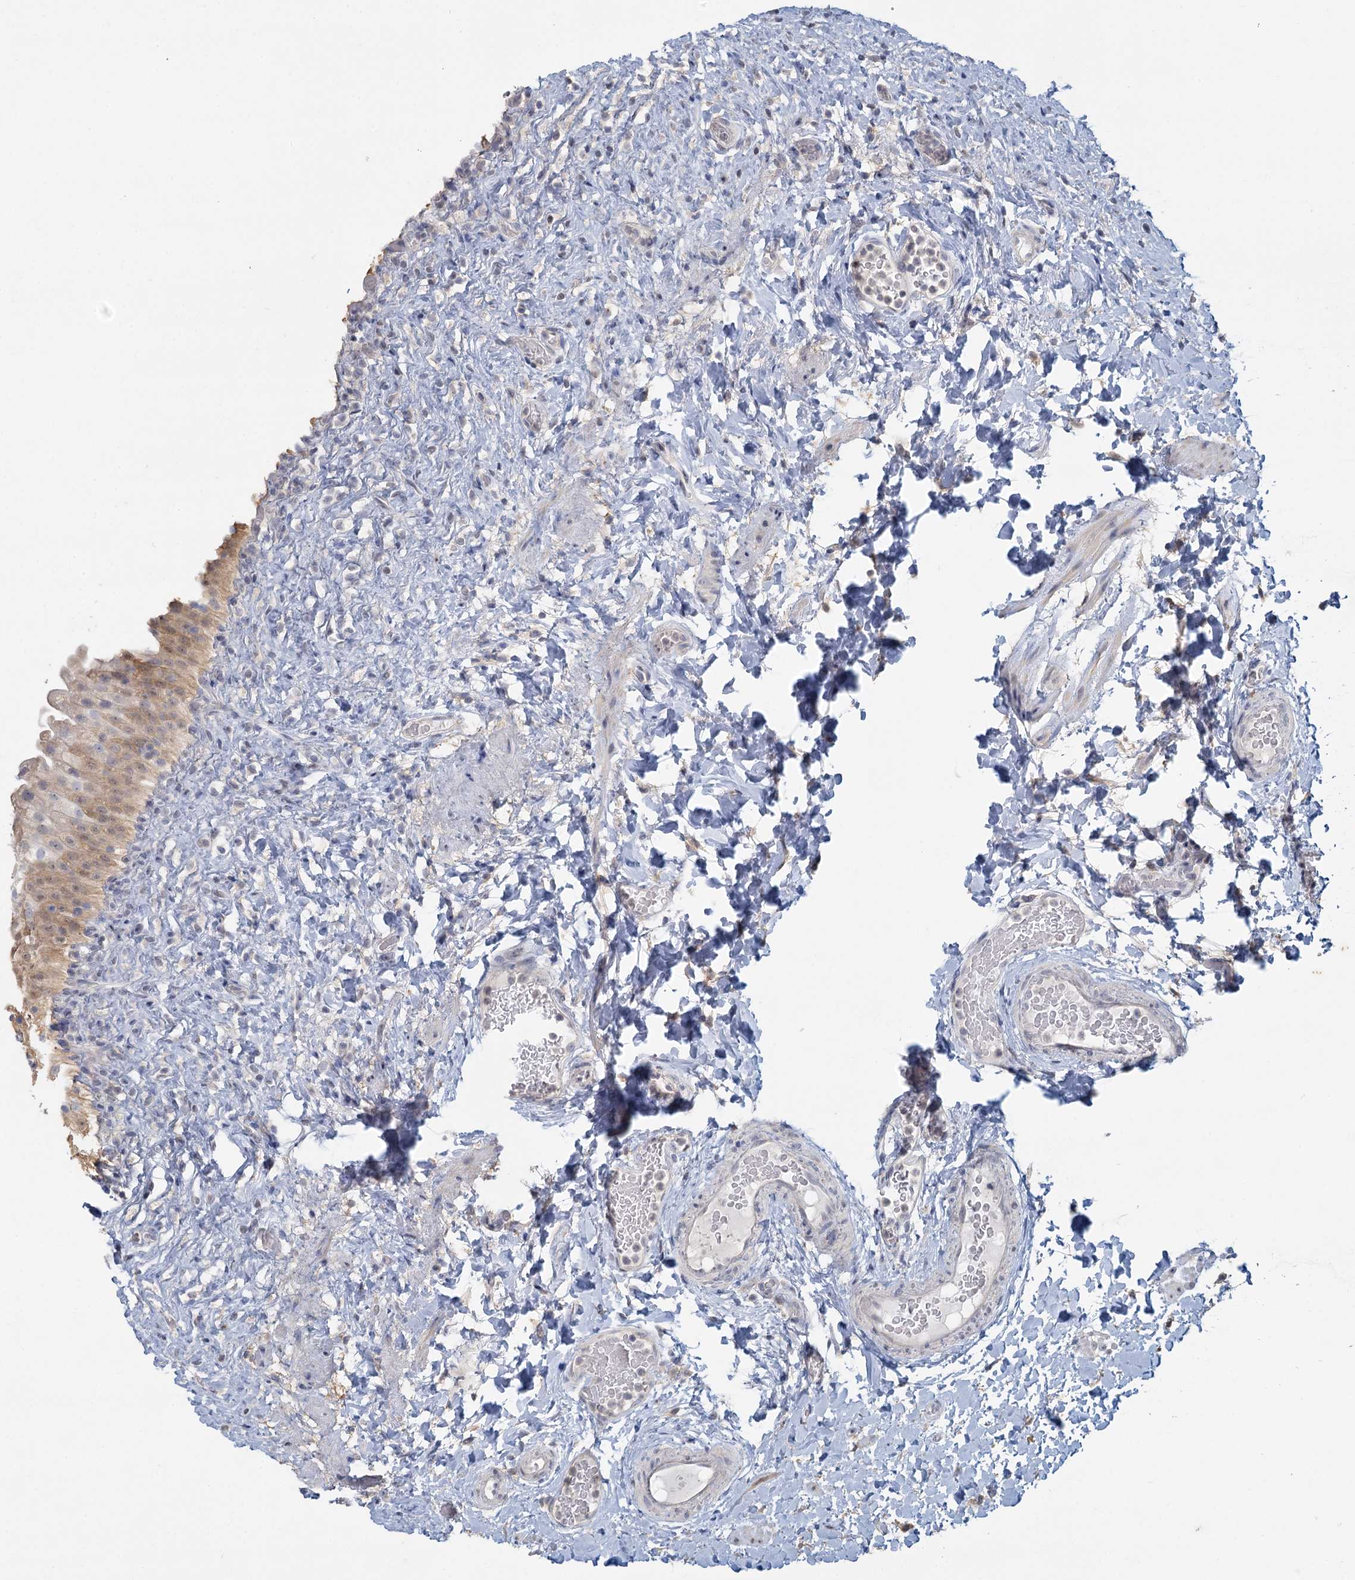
{"staining": {"intensity": "weak", "quantity": "25%-75%", "location": "cytoplasmic/membranous"}, "tissue": "urinary bladder", "cell_type": "Urothelial cells", "image_type": "normal", "snomed": [{"axis": "morphology", "description": "Normal tissue, NOS"}, {"axis": "topography", "description": "Urinary bladder"}], "caption": "A photomicrograph showing weak cytoplasmic/membranous expression in approximately 25%-75% of urothelial cells in benign urinary bladder, as visualized by brown immunohistochemical staining.", "gene": "MYO7B", "patient": {"sex": "female", "age": 27}}